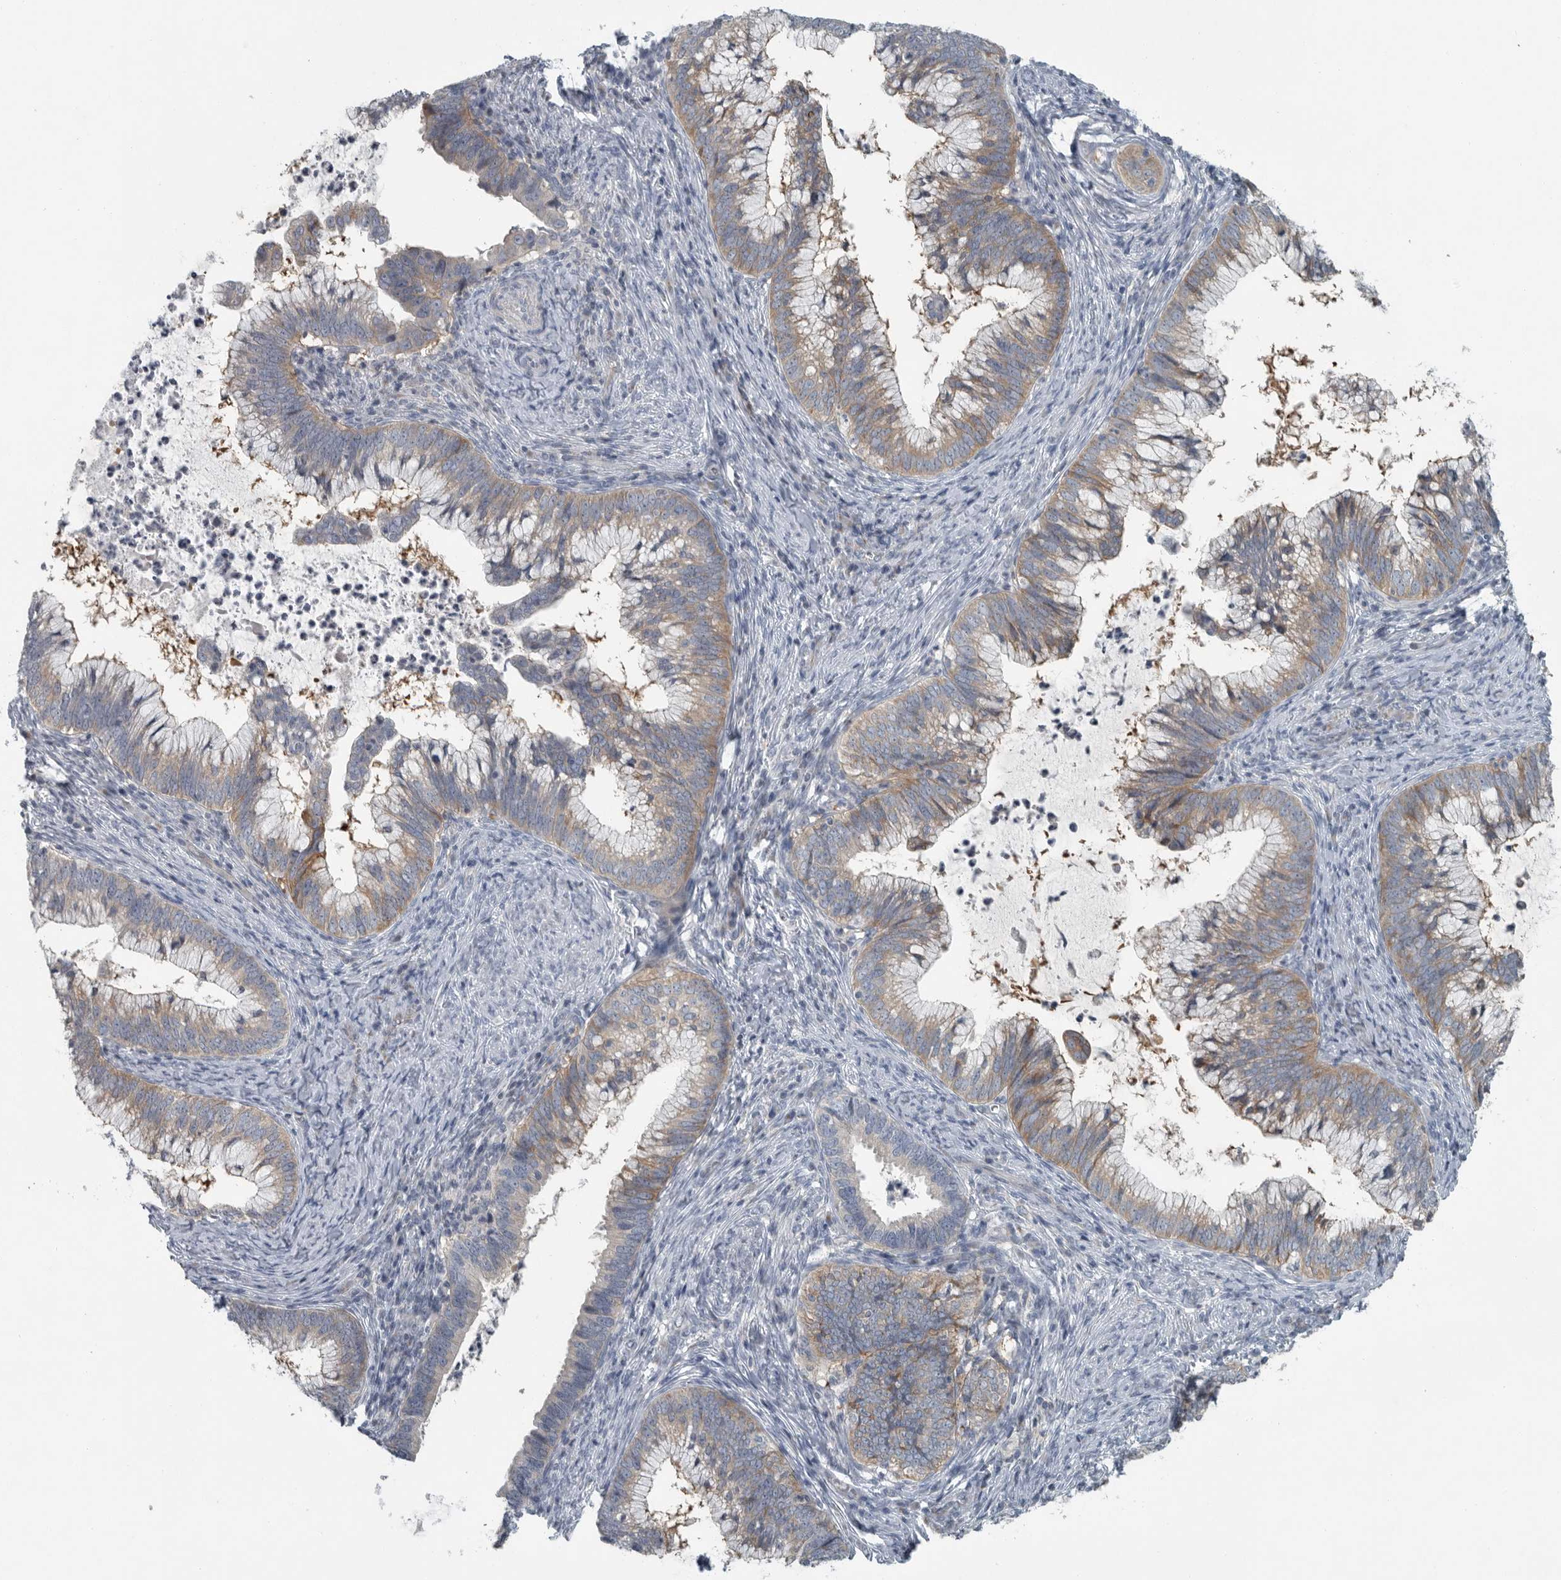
{"staining": {"intensity": "moderate", "quantity": ">75%", "location": "cytoplasmic/membranous"}, "tissue": "cervical cancer", "cell_type": "Tumor cells", "image_type": "cancer", "snomed": [{"axis": "morphology", "description": "Adenocarcinoma, NOS"}, {"axis": "topography", "description": "Cervix"}], "caption": "DAB (3,3'-diaminobenzidine) immunohistochemical staining of cervical cancer (adenocarcinoma) demonstrates moderate cytoplasmic/membranous protein positivity in approximately >75% of tumor cells. (DAB (3,3'-diaminobenzidine) IHC with brightfield microscopy, high magnification).", "gene": "MPP3", "patient": {"sex": "female", "age": 36}}